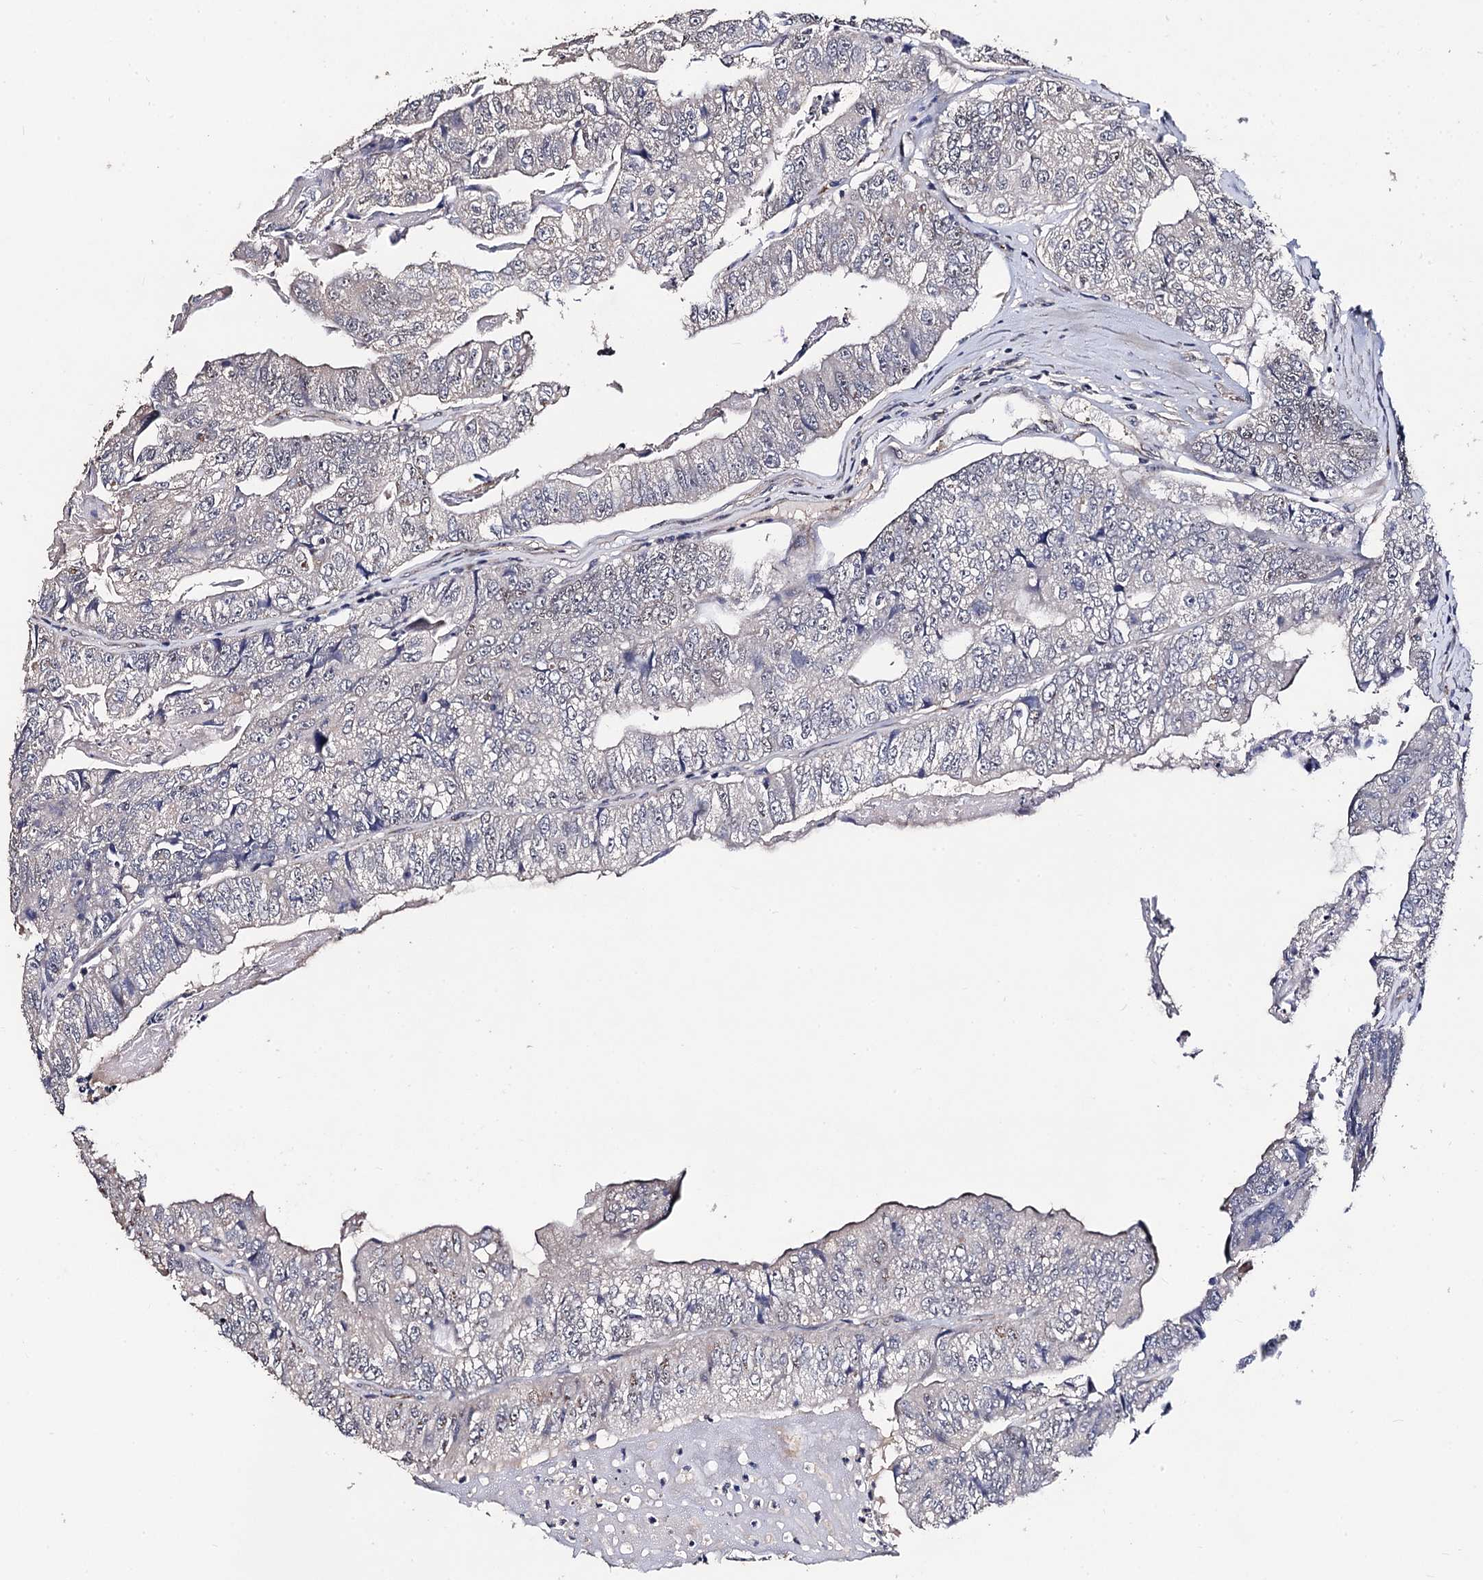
{"staining": {"intensity": "negative", "quantity": "none", "location": "none"}, "tissue": "colorectal cancer", "cell_type": "Tumor cells", "image_type": "cancer", "snomed": [{"axis": "morphology", "description": "Adenocarcinoma, NOS"}, {"axis": "topography", "description": "Colon"}], "caption": "A high-resolution image shows IHC staining of colorectal cancer (adenocarcinoma), which demonstrates no significant positivity in tumor cells. (Stains: DAB immunohistochemistry (IHC) with hematoxylin counter stain, Microscopy: brightfield microscopy at high magnification).", "gene": "PPTC7", "patient": {"sex": "female", "age": 67}}